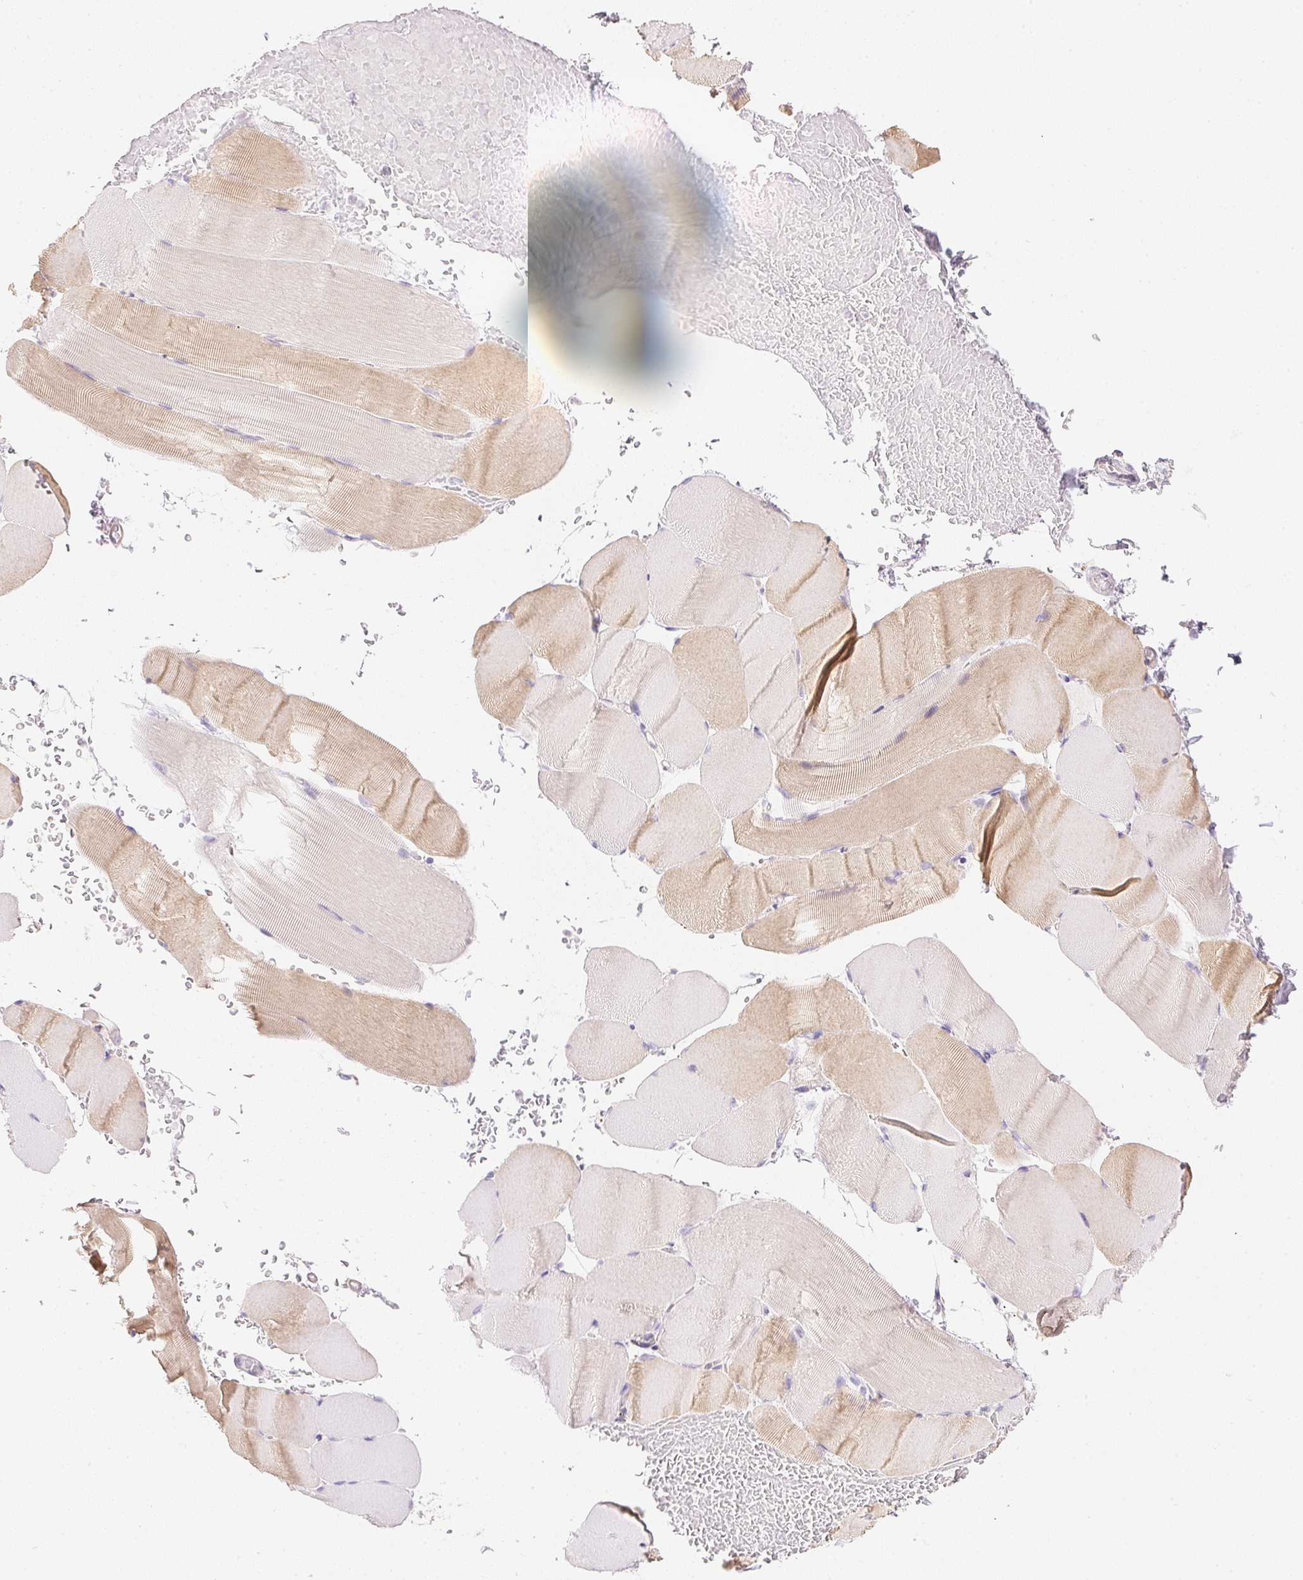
{"staining": {"intensity": "weak", "quantity": "25%-75%", "location": "cytoplasmic/membranous"}, "tissue": "skeletal muscle", "cell_type": "Myocytes", "image_type": "normal", "snomed": [{"axis": "morphology", "description": "Normal tissue, NOS"}, {"axis": "topography", "description": "Skeletal muscle"}], "caption": "Skeletal muscle was stained to show a protein in brown. There is low levels of weak cytoplasmic/membranous positivity in approximately 25%-75% of myocytes. Using DAB (3,3'-diaminobenzidine) (brown) and hematoxylin (blue) stains, captured at high magnification using brightfield microscopy.", "gene": "KCNE2", "patient": {"sex": "female", "age": 37}}